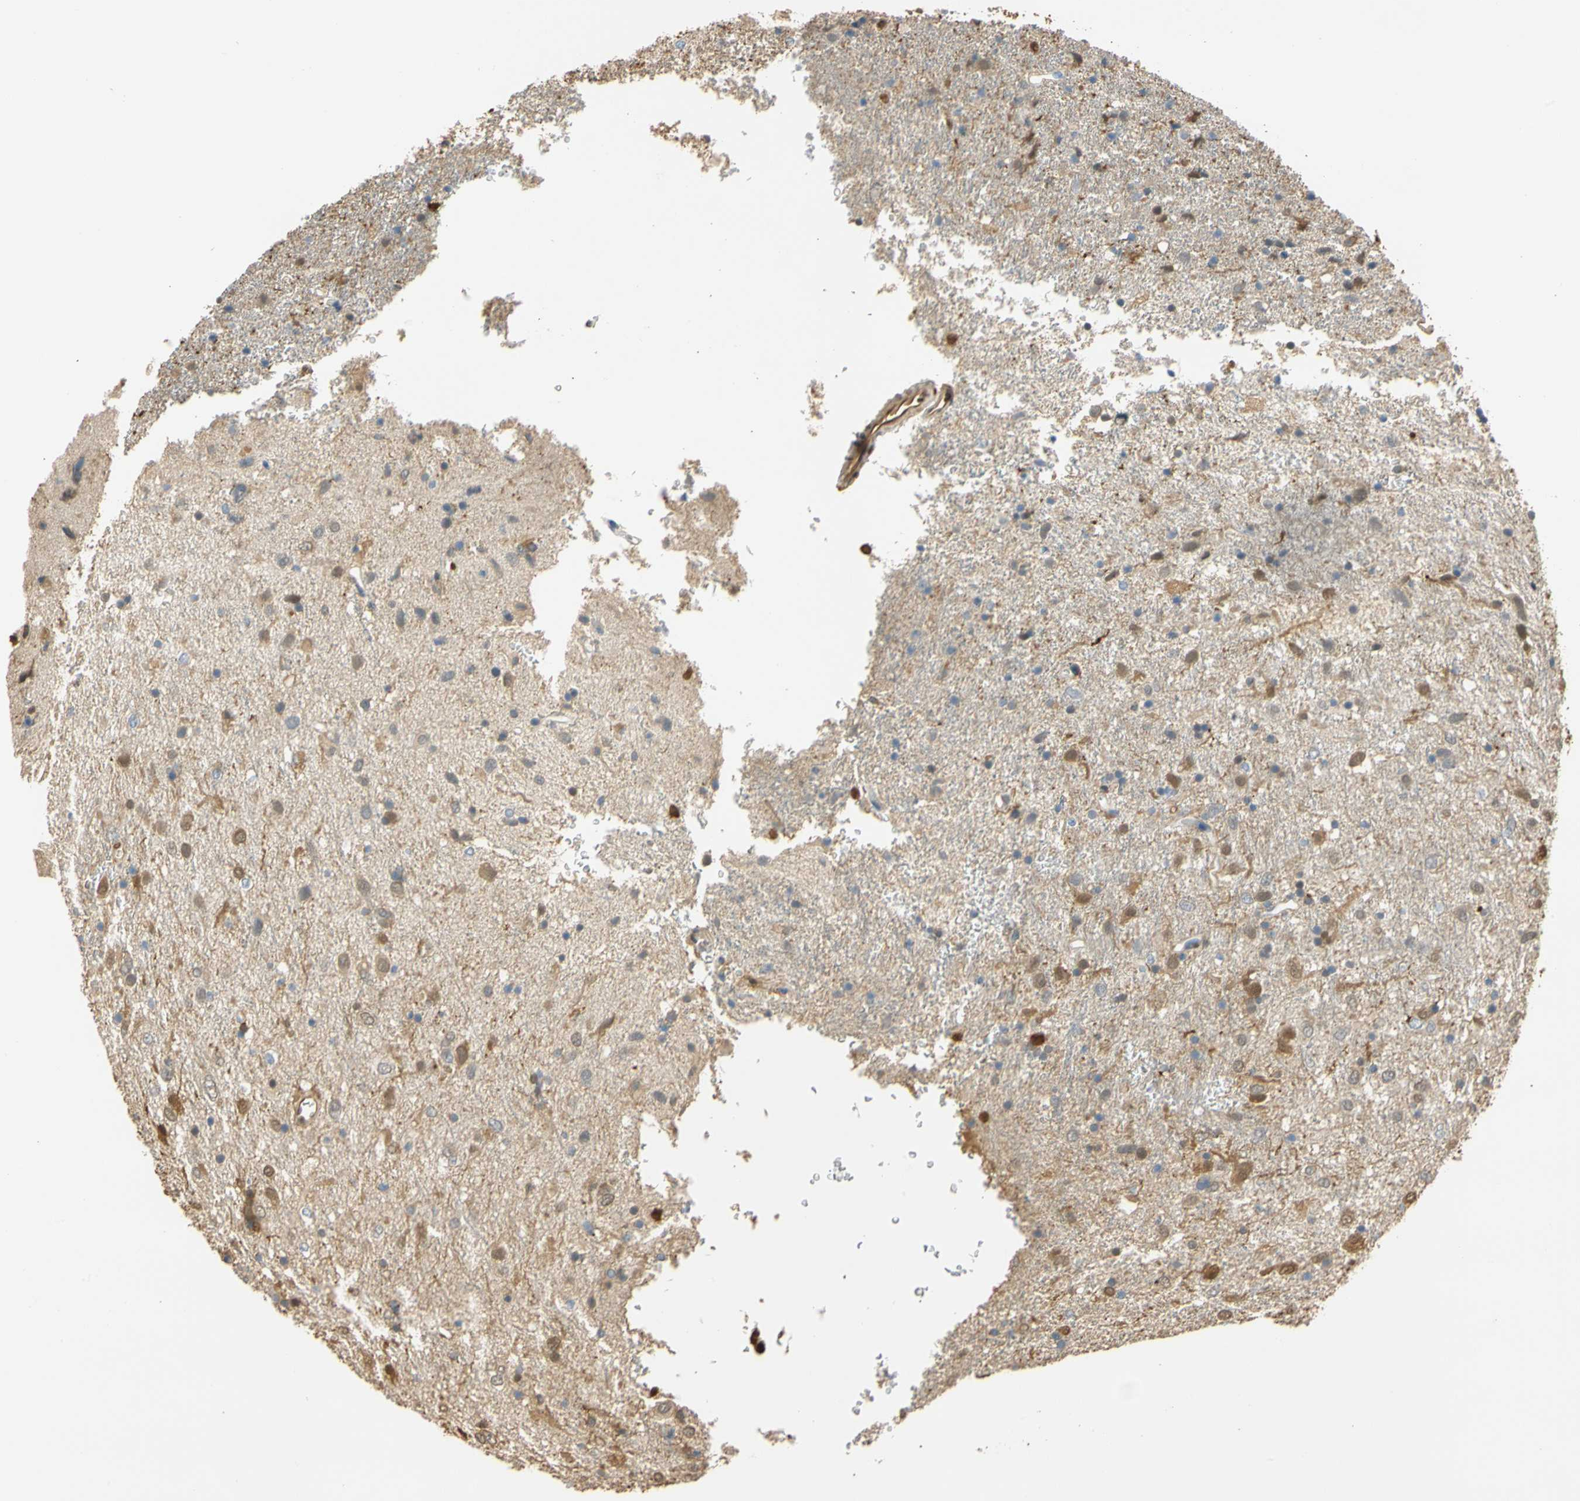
{"staining": {"intensity": "moderate", "quantity": "25%-75%", "location": "cytoplasmic/membranous"}, "tissue": "glioma", "cell_type": "Tumor cells", "image_type": "cancer", "snomed": [{"axis": "morphology", "description": "Glioma, malignant, Low grade"}, {"axis": "topography", "description": "Brain"}], "caption": "A photomicrograph of human malignant glioma (low-grade) stained for a protein shows moderate cytoplasmic/membranous brown staining in tumor cells. Ihc stains the protein of interest in brown and the nuclei are stained blue.", "gene": "S100A6", "patient": {"sex": "male", "age": 77}}